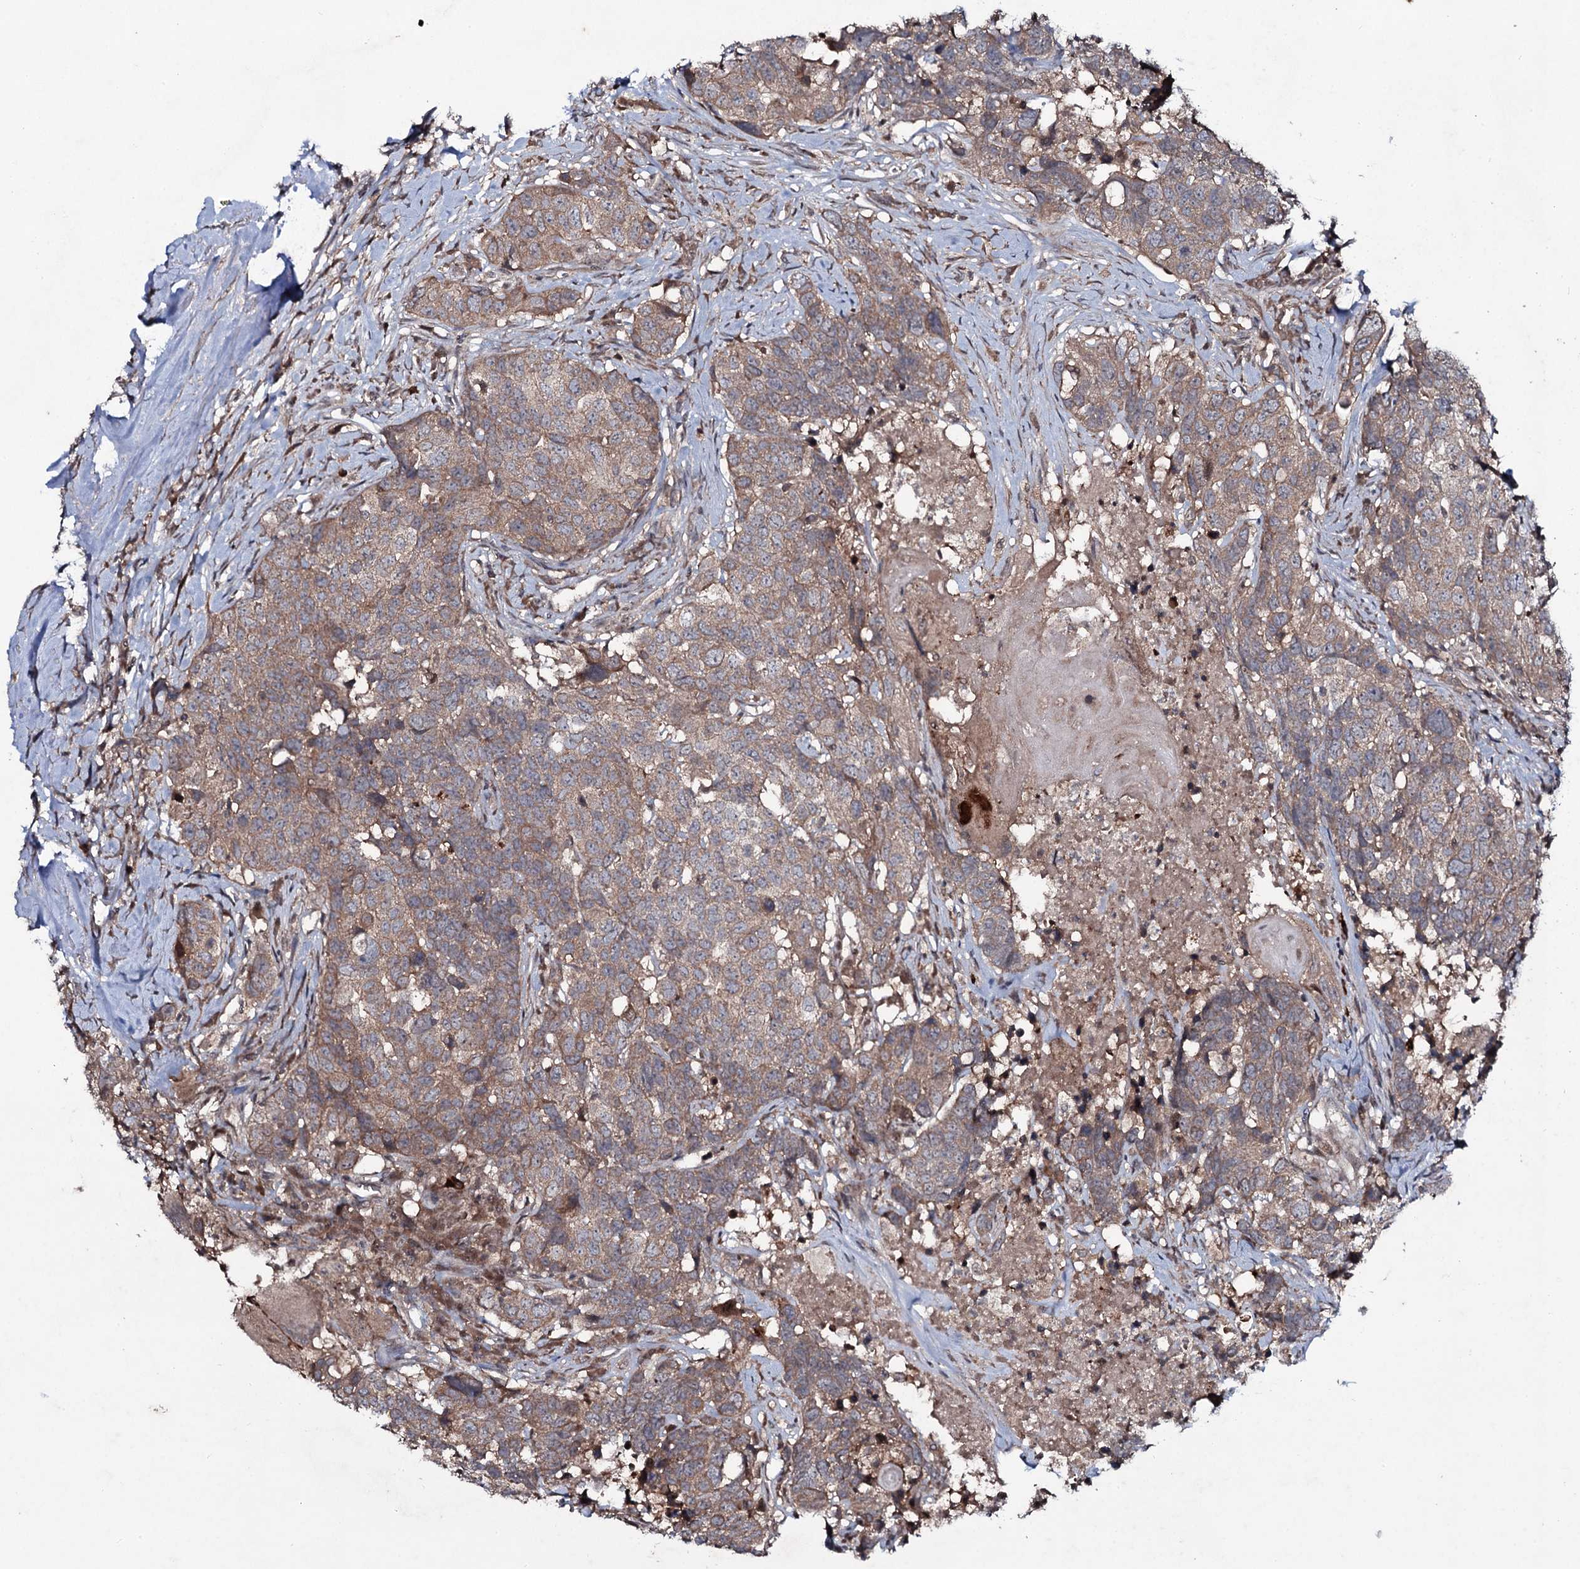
{"staining": {"intensity": "moderate", "quantity": ">75%", "location": "cytoplasmic/membranous"}, "tissue": "head and neck cancer", "cell_type": "Tumor cells", "image_type": "cancer", "snomed": [{"axis": "morphology", "description": "Squamous cell carcinoma, NOS"}, {"axis": "topography", "description": "Head-Neck"}], "caption": "Immunohistochemical staining of human squamous cell carcinoma (head and neck) exhibits medium levels of moderate cytoplasmic/membranous expression in about >75% of tumor cells.", "gene": "SNAP23", "patient": {"sex": "male", "age": 66}}